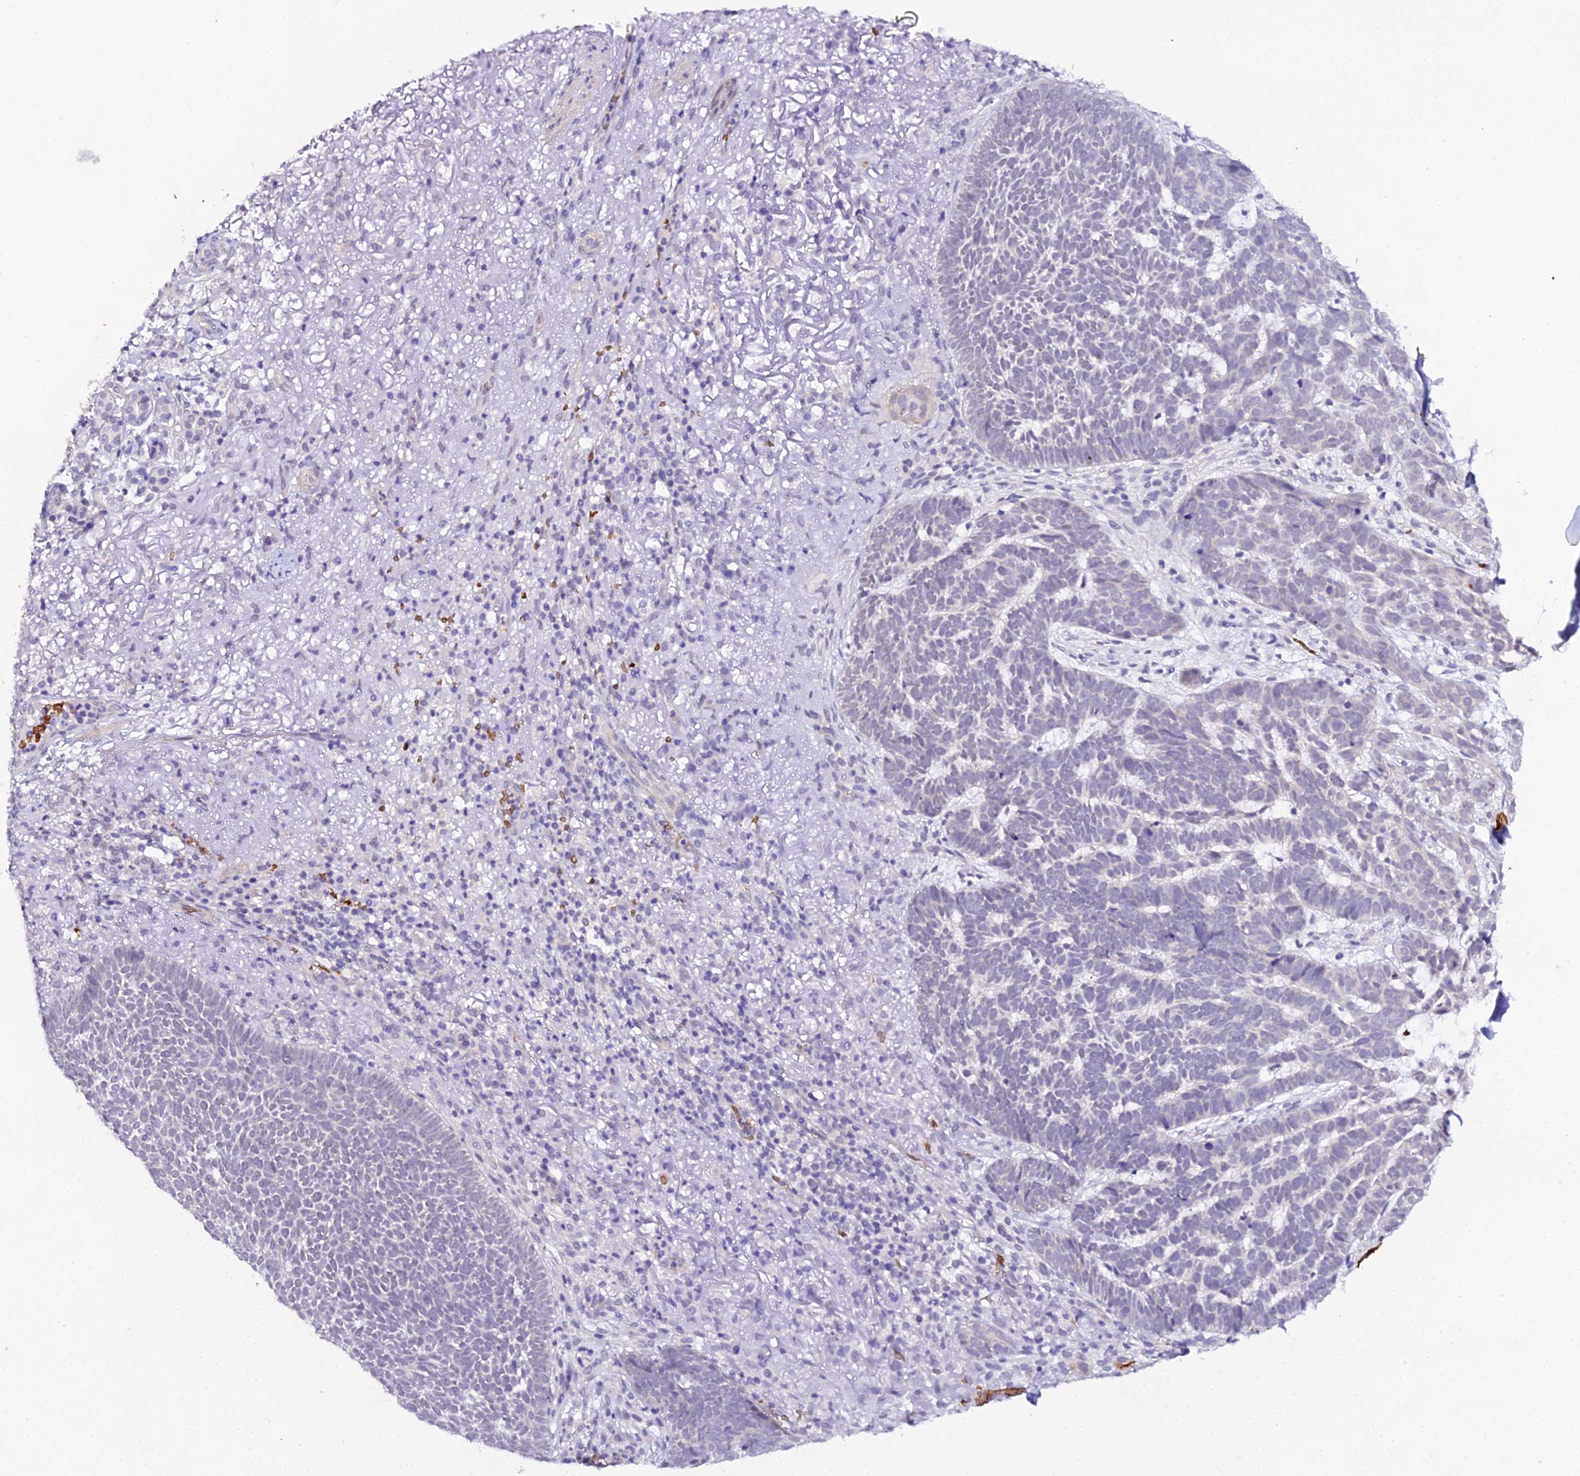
{"staining": {"intensity": "negative", "quantity": "none", "location": "none"}, "tissue": "skin cancer", "cell_type": "Tumor cells", "image_type": "cancer", "snomed": [{"axis": "morphology", "description": "Basal cell carcinoma"}, {"axis": "topography", "description": "Skin"}], "caption": "A histopathology image of skin cancer stained for a protein shows no brown staining in tumor cells.", "gene": "CFAP45", "patient": {"sex": "female", "age": 78}}